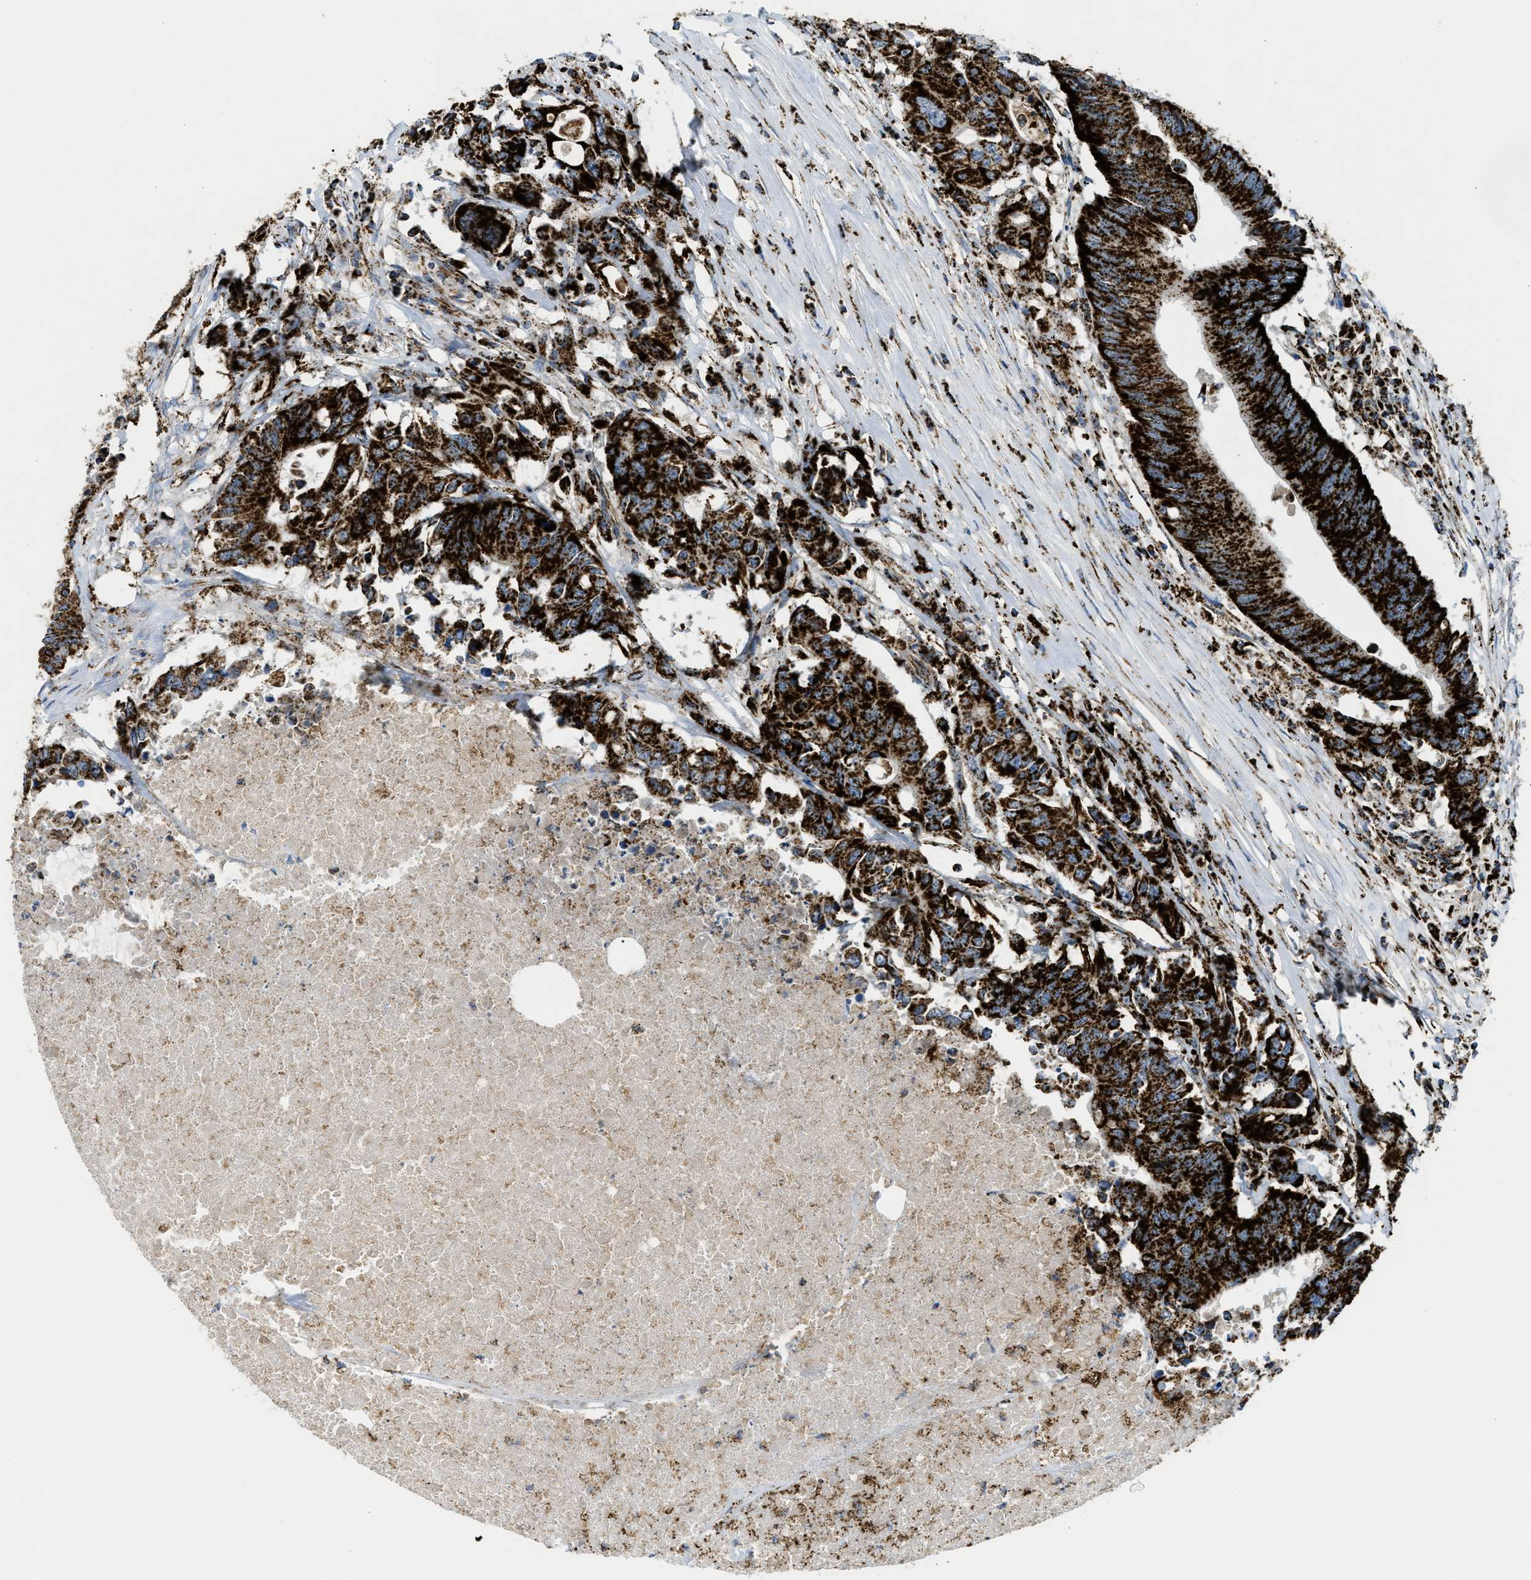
{"staining": {"intensity": "strong", "quantity": ">75%", "location": "cytoplasmic/membranous"}, "tissue": "colorectal cancer", "cell_type": "Tumor cells", "image_type": "cancer", "snomed": [{"axis": "morphology", "description": "Adenocarcinoma, NOS"}, {"axis": "topography", "description": "Colon"}], "caption": "Colorectal cancer (adenocarcinoma) stained for a protein shows strong cytoplasmic/membranous positivity in tumor cells. (Stains: DAB (3,3'-diaminobenzidine) in brown, nuclei in blue, Microscopy: brightfield microscopy at high magnification).", "gene": "SQOR", "patient": {"sex": "male", "age": 71}}